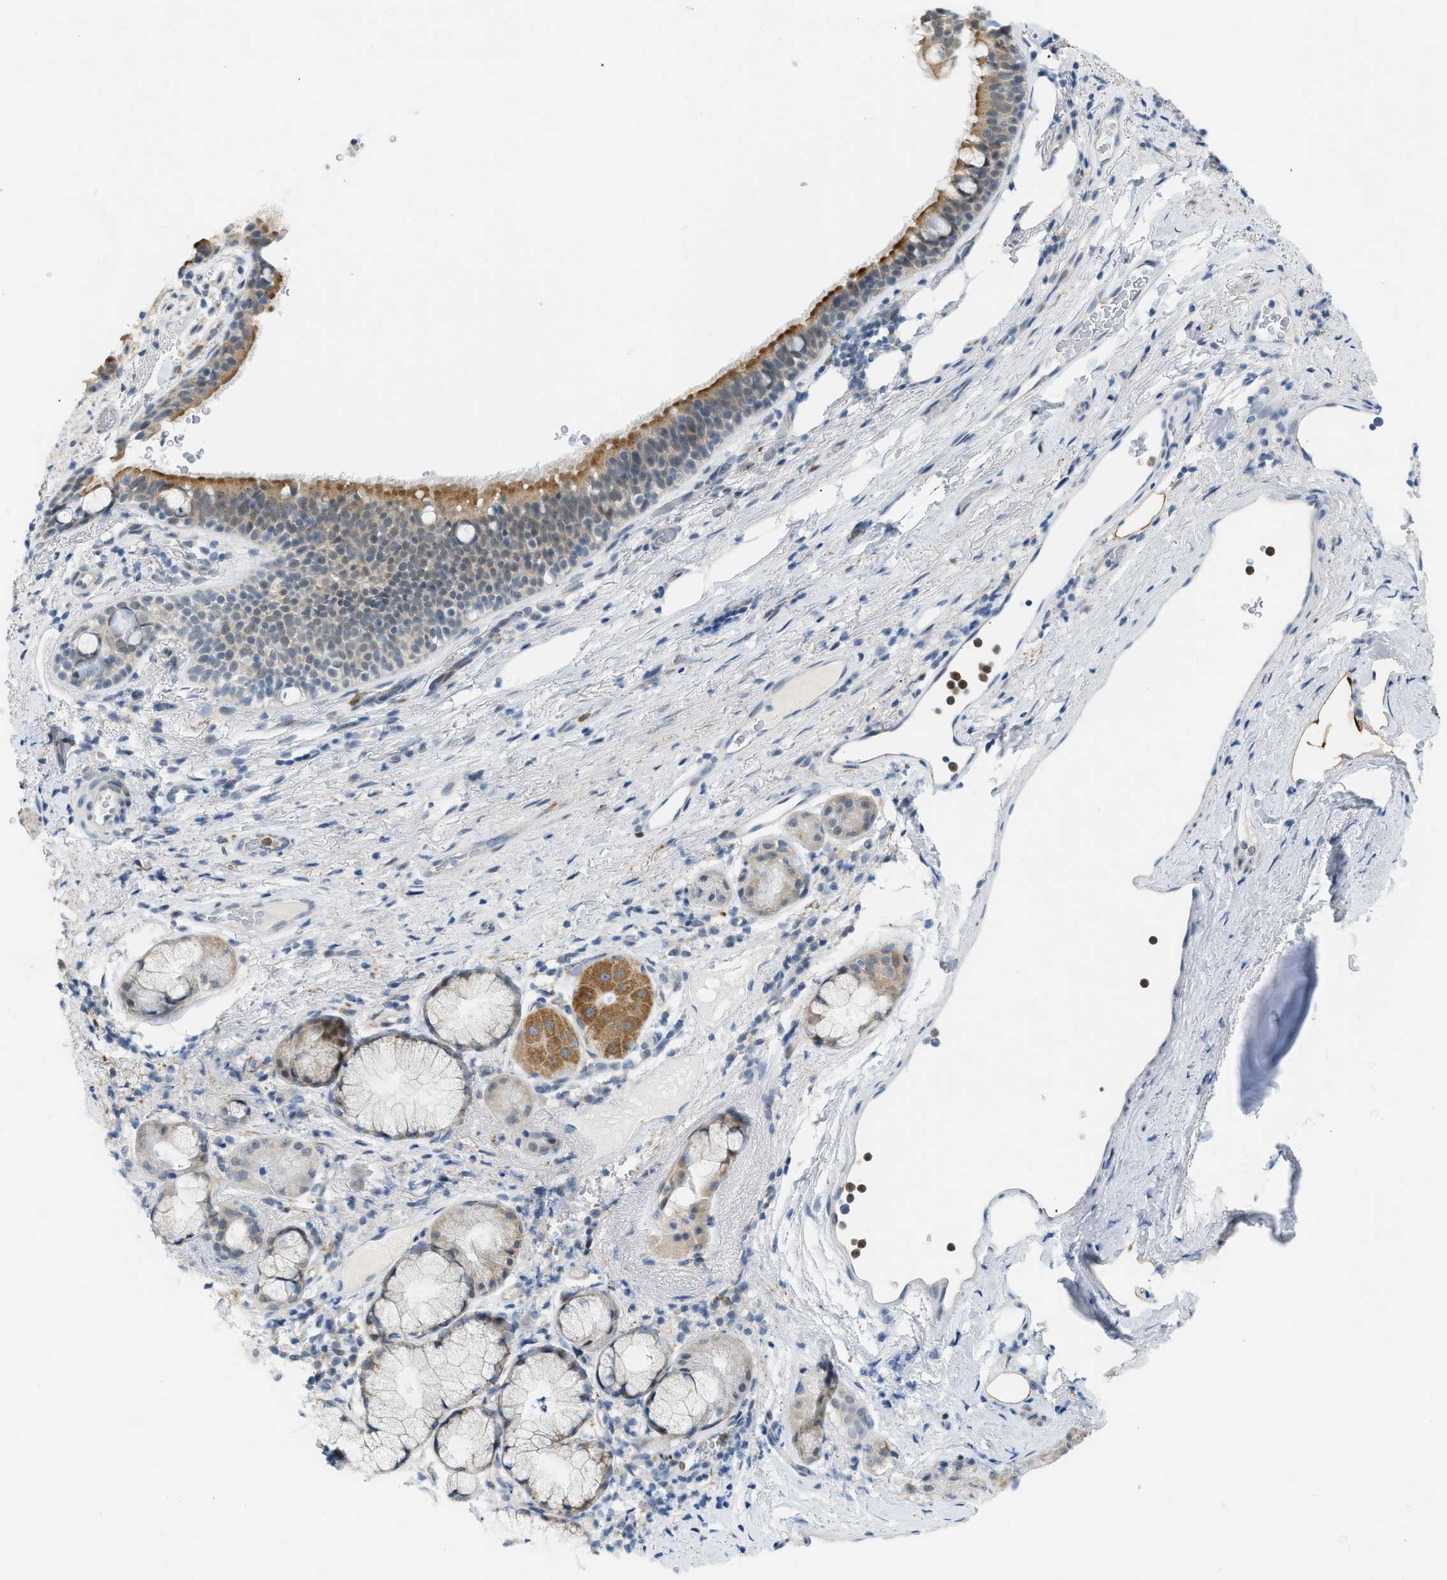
{"staining": {"intensity": "moderate", "quantity": ">75%", "location": "cytoplasmic/membranous"}, "tissue": "bronchus", "cell_type": "Respiratory epithelial cells", "image_type": "normal", "snomed": [{"axis": "morphology", "description": "Normal tissue, NOS"}, {"axis": "morphology", "description": "Inflammation, NOS"}, {"axis": "topography", "description": "Cartilage tissue"}, {"axis": "topography", "description": "Bronchus"}], "caption": "This photomicrograph reveals immunohistochemistry staining of unremarkable bronchus, with medium moderate cytoplasmic/membranous positivity in about >75% of respiratory epithelial cells.", "gene": "ZNF408", "patient": {"sex": "male", "age": 77}}